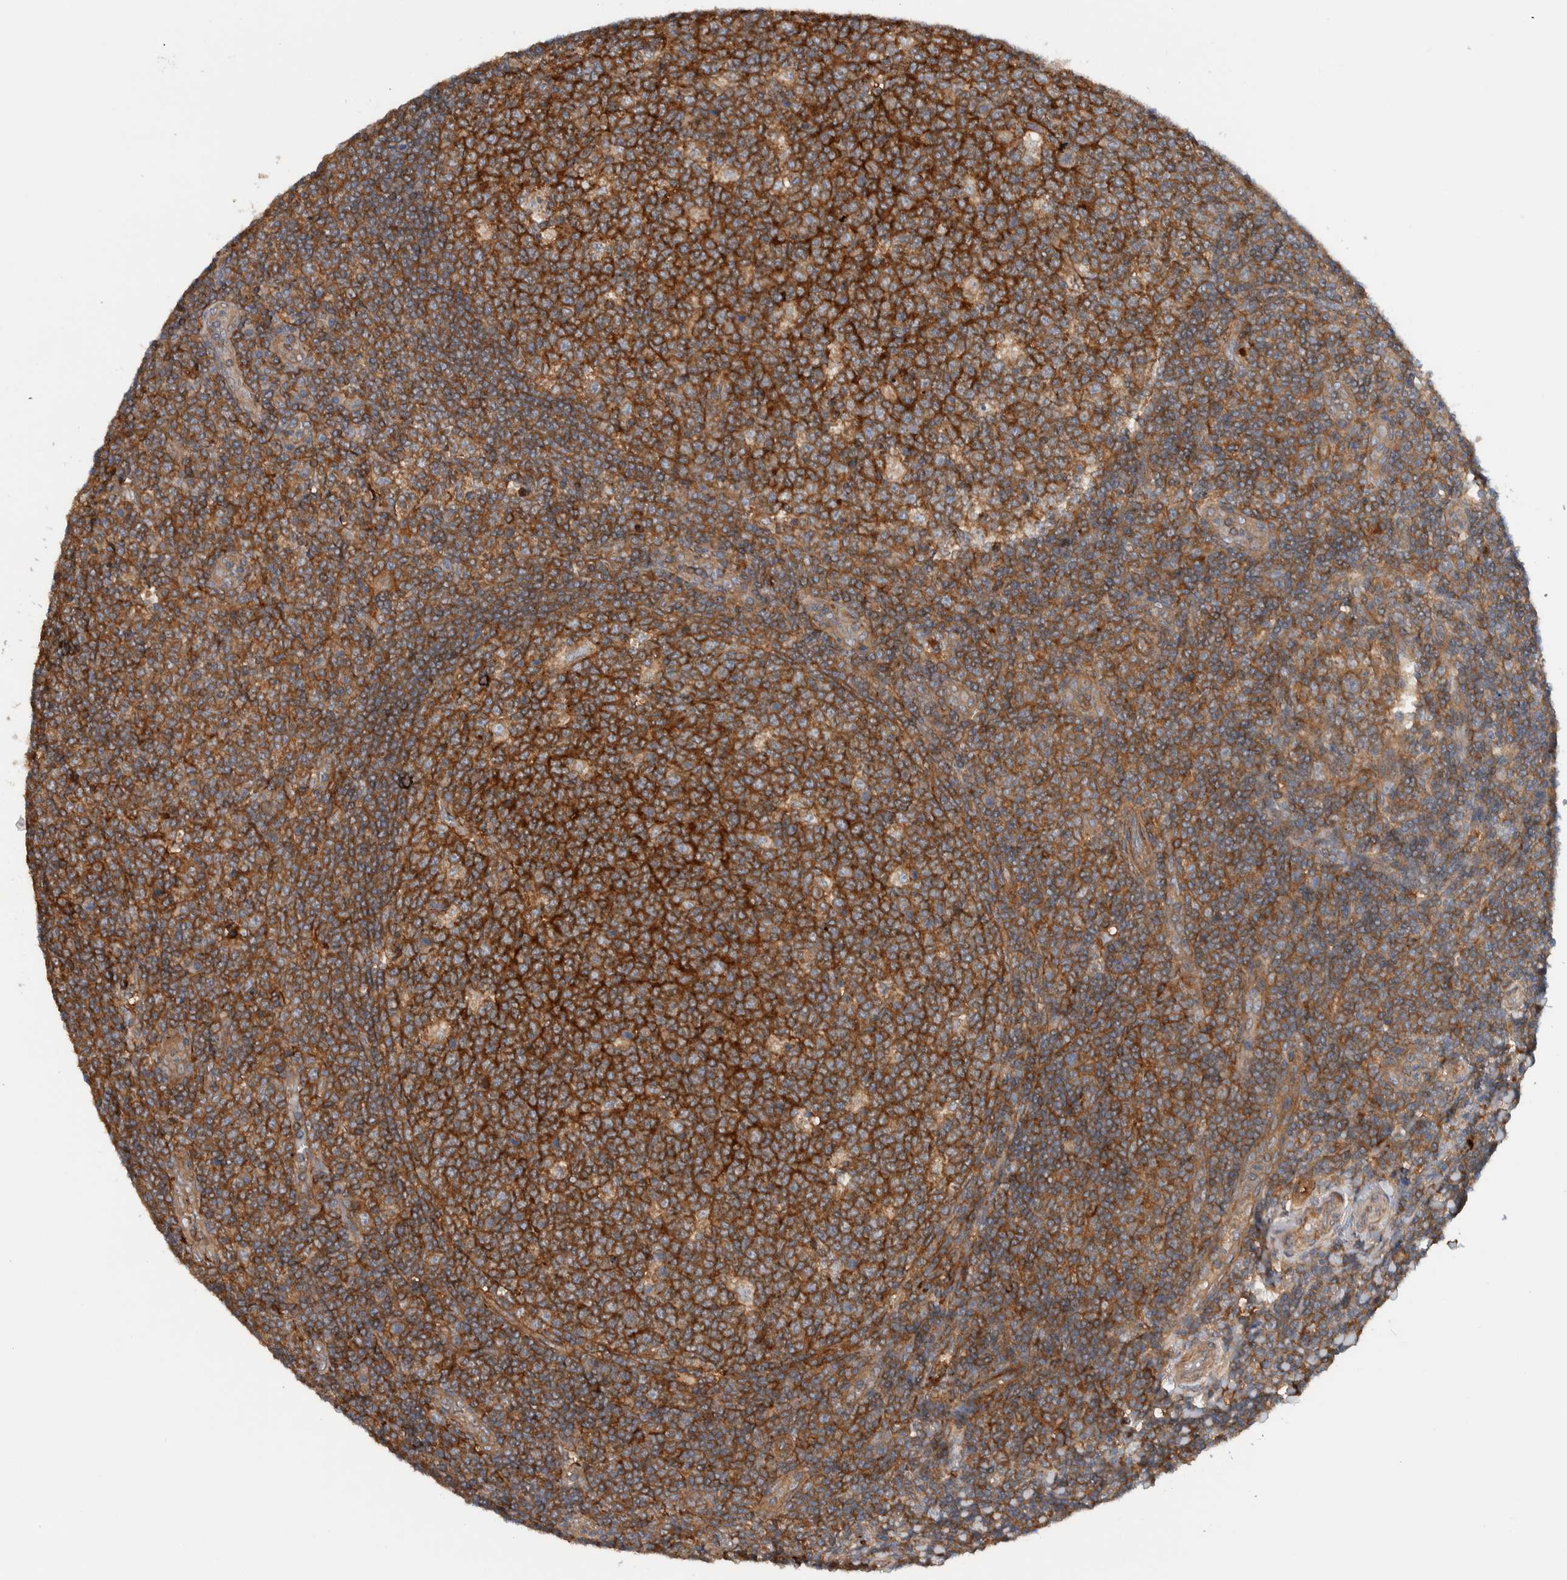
{"staining": {"intensity": "strong", "quantity": ">75%", "location": "cytoplasmic/membranous"}, "tissue": "tonsil", "cell_type": "Germinal center cells", "image_type": "normal", "snomed": [{"axis": "morphology", "description": "Normal tissue, NOS"}, {"axis": "topography", "description": "Tonsil"}], "caption": "Strong cytoplasmic/membranous staining is present in about >75% of germinal center cells in normal tonsil.", "gene": "MPRIP", "patient": {"sex": "female", "age": 19}}